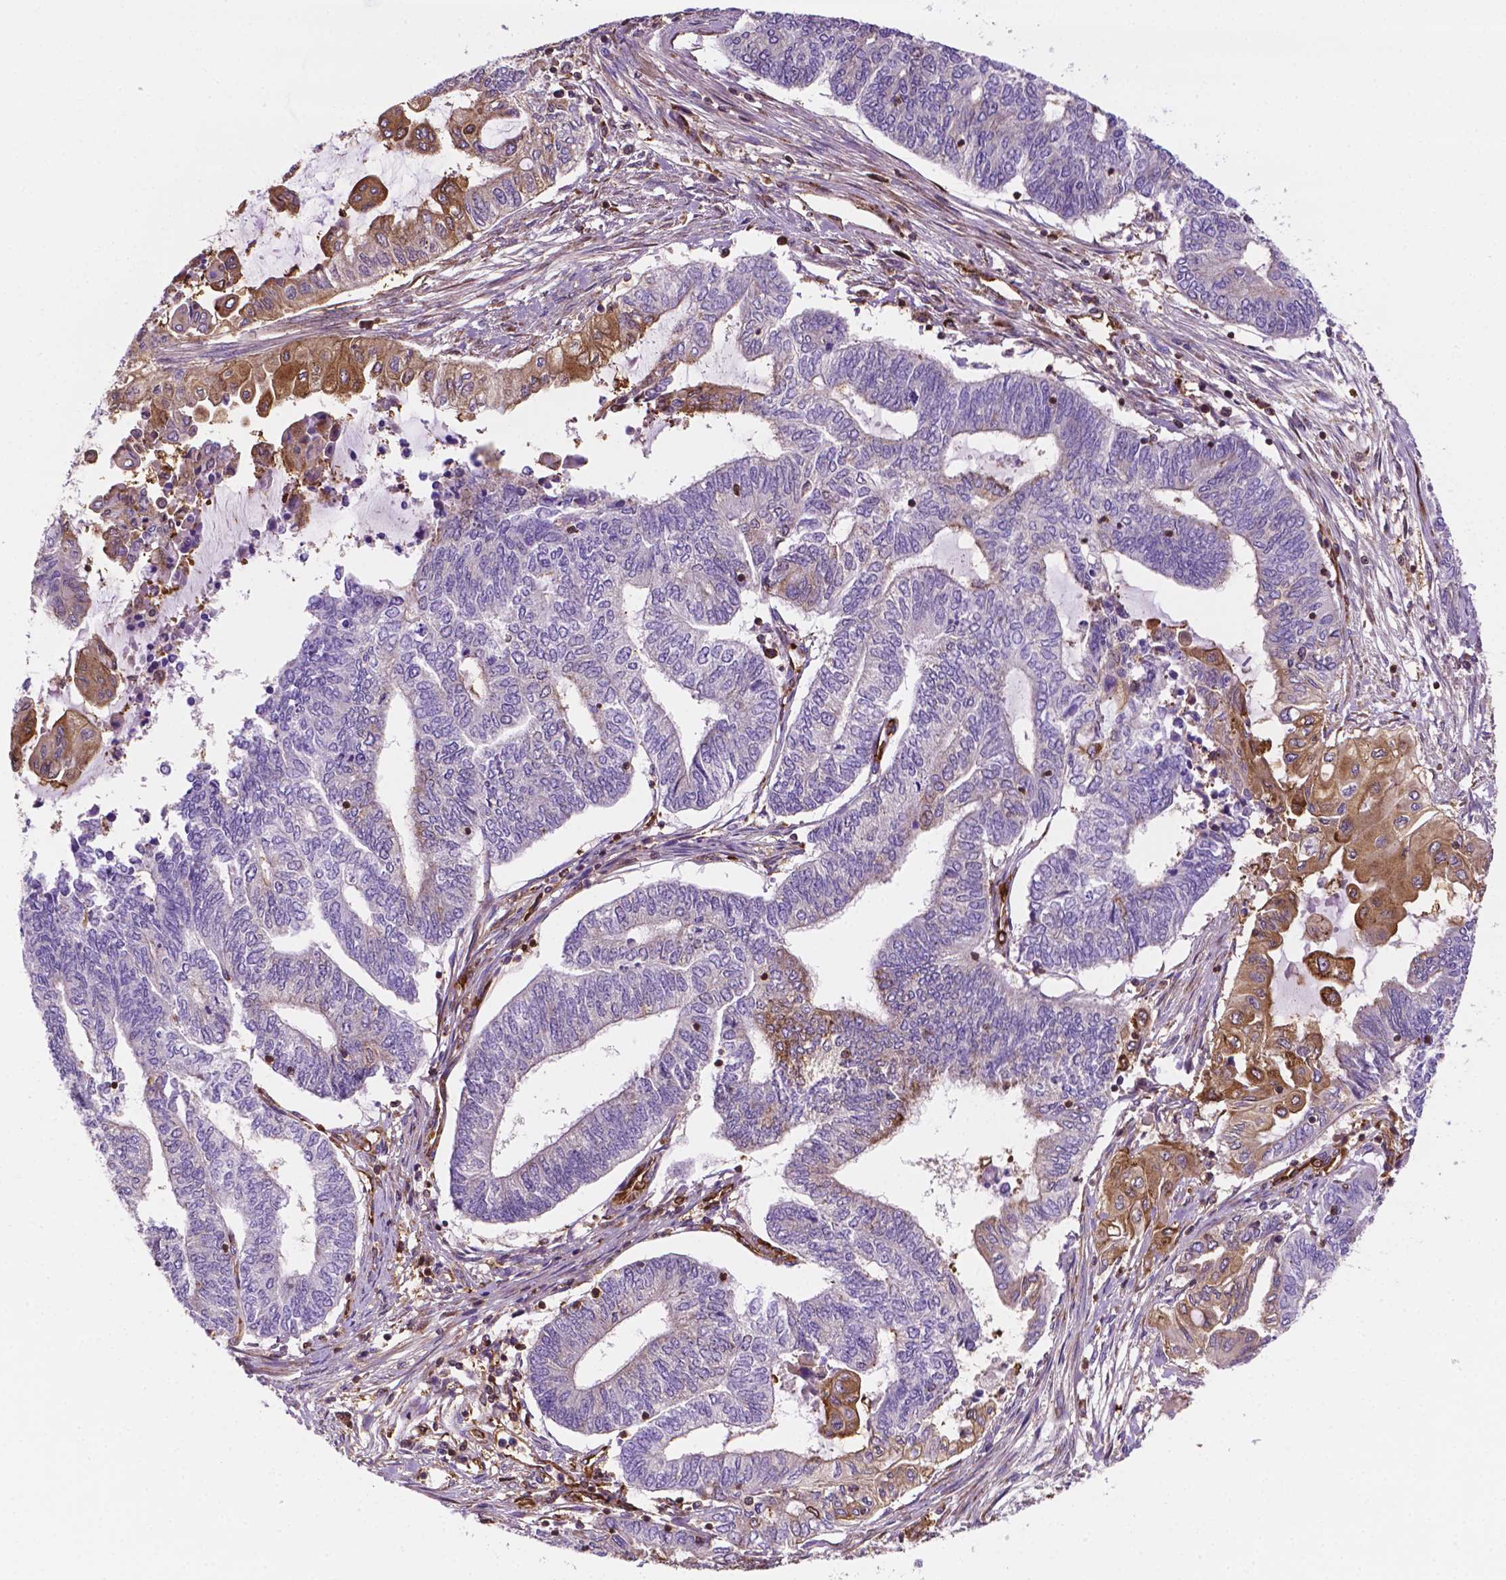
{"staining": {"intensity": "negative", "quantity": "none", "location": "none"}, "tissue": "endometrial cancer", "cell_type": "Tumor cells", "image_type": "cancer", "snomed": [{"axis": "morphology", "description": "Adenocarcinoma, NOS"}, {"axis": "topography", "description": "Uterus"}, {"axis": "topography", "description": "Endometrium"}], "caption": "Immunohistochemistry of human adenocarcinoma (endometrial) displays no expression in tumor cells.", "gene": "DCN", "patient": {"sex": "female", "age": 70}}